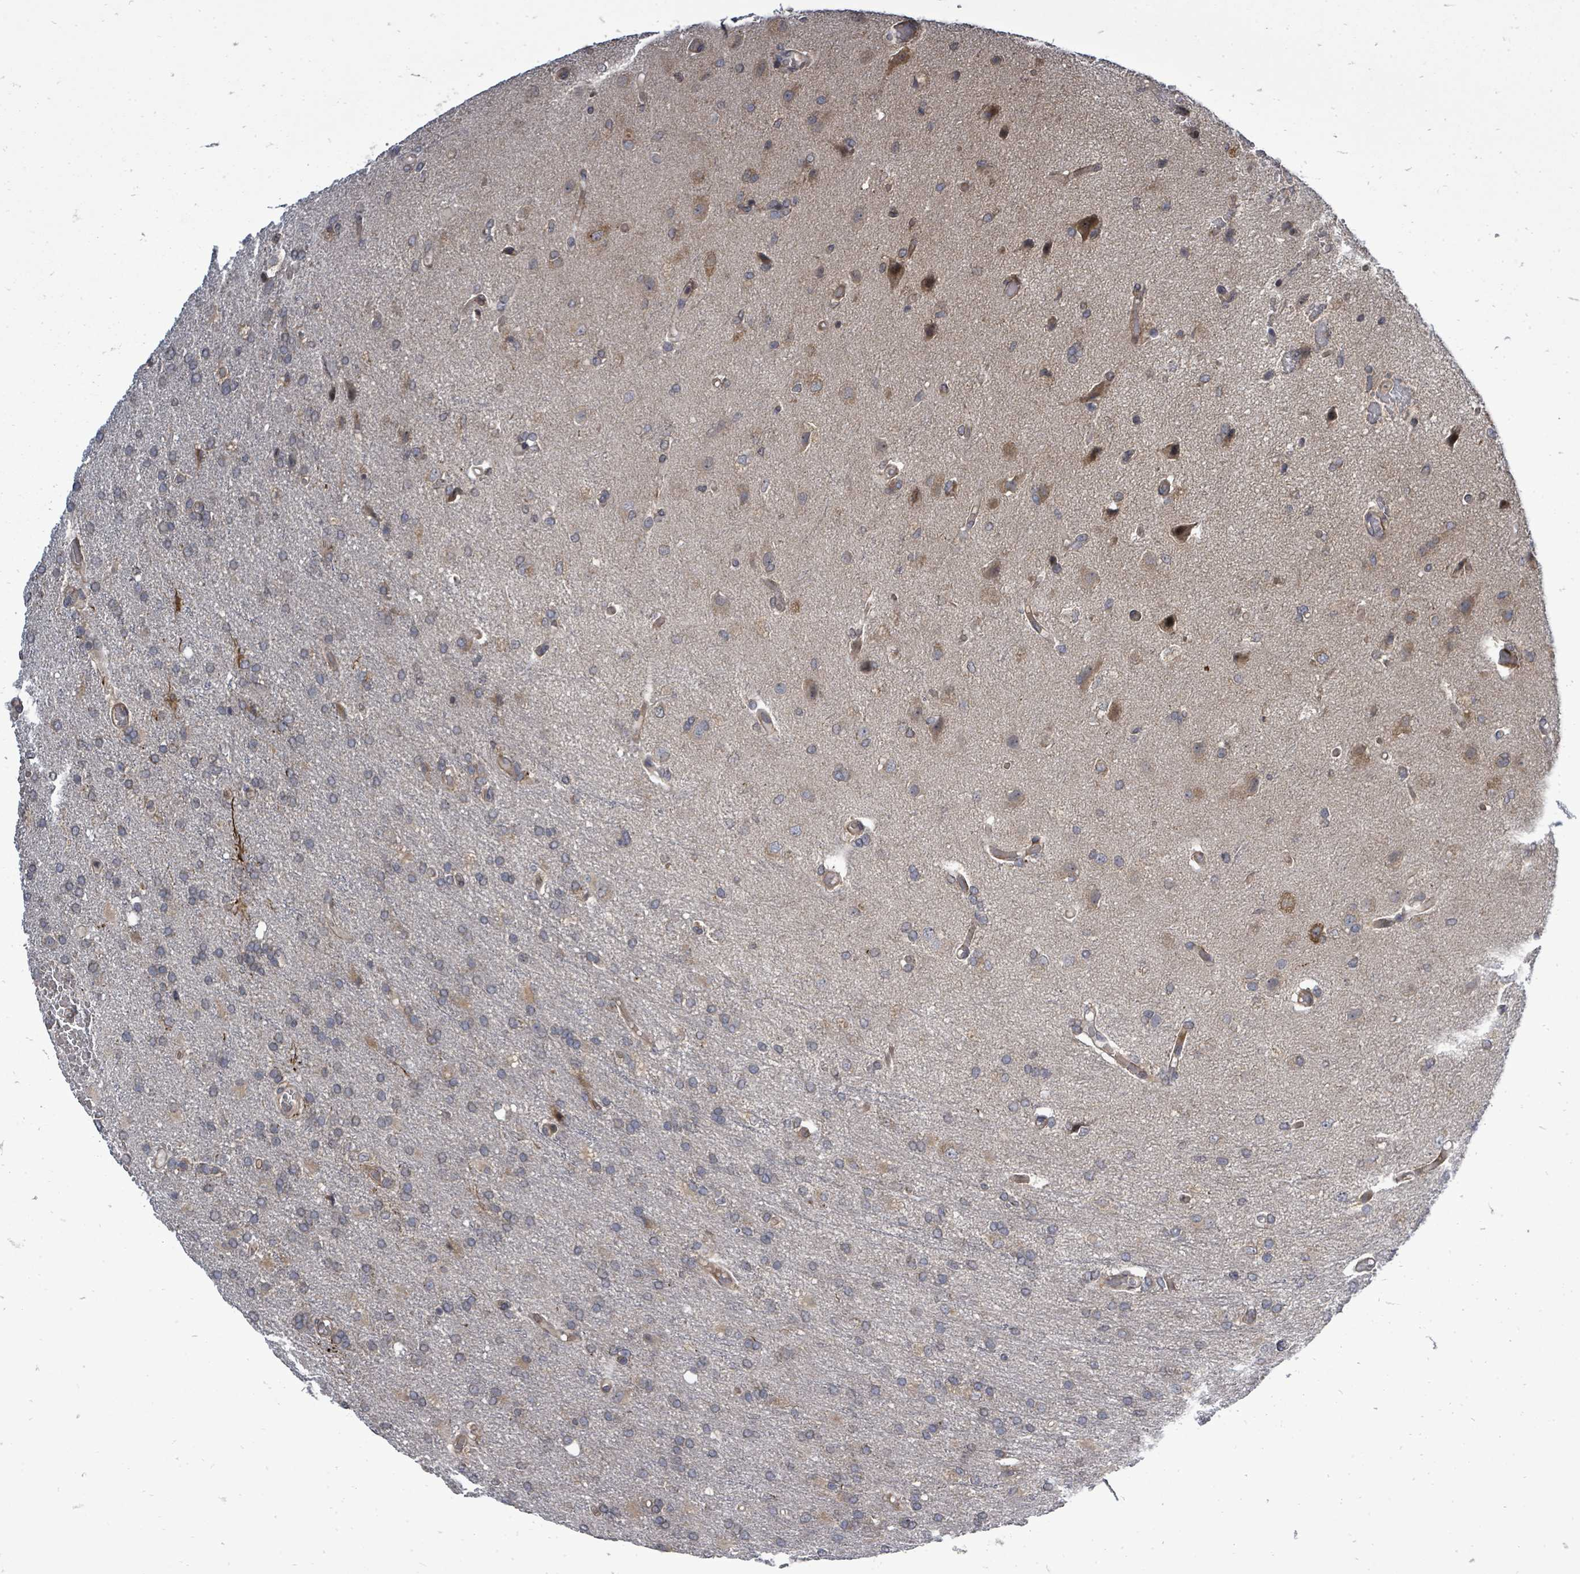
{"staining": {"intensity": "moderate", "quantity": "25%-75%", "location": "cytoplasmic/membranous"}, "tissue": "glioma", "cell_type": "Tumor cells", "image_type": "cancer", "snomed": [{"axis": "morphology", "description": "Glioma, malignant, High grade"}, {"axis": "topography", "description": "Brain"}], "caption": "IHC histopathology image of neoplastic tissue: high-grade glioma (malignant) stained using immunohistochemistry exhibits medium levels of moderate protein expression localized specifically in the cytoplasmic/membranous of tumor cells, appearing as a cytoplasmic/membranous brown color.", "gene": "RALGAPB", "patient": {"sex": "female", "age": 74}}